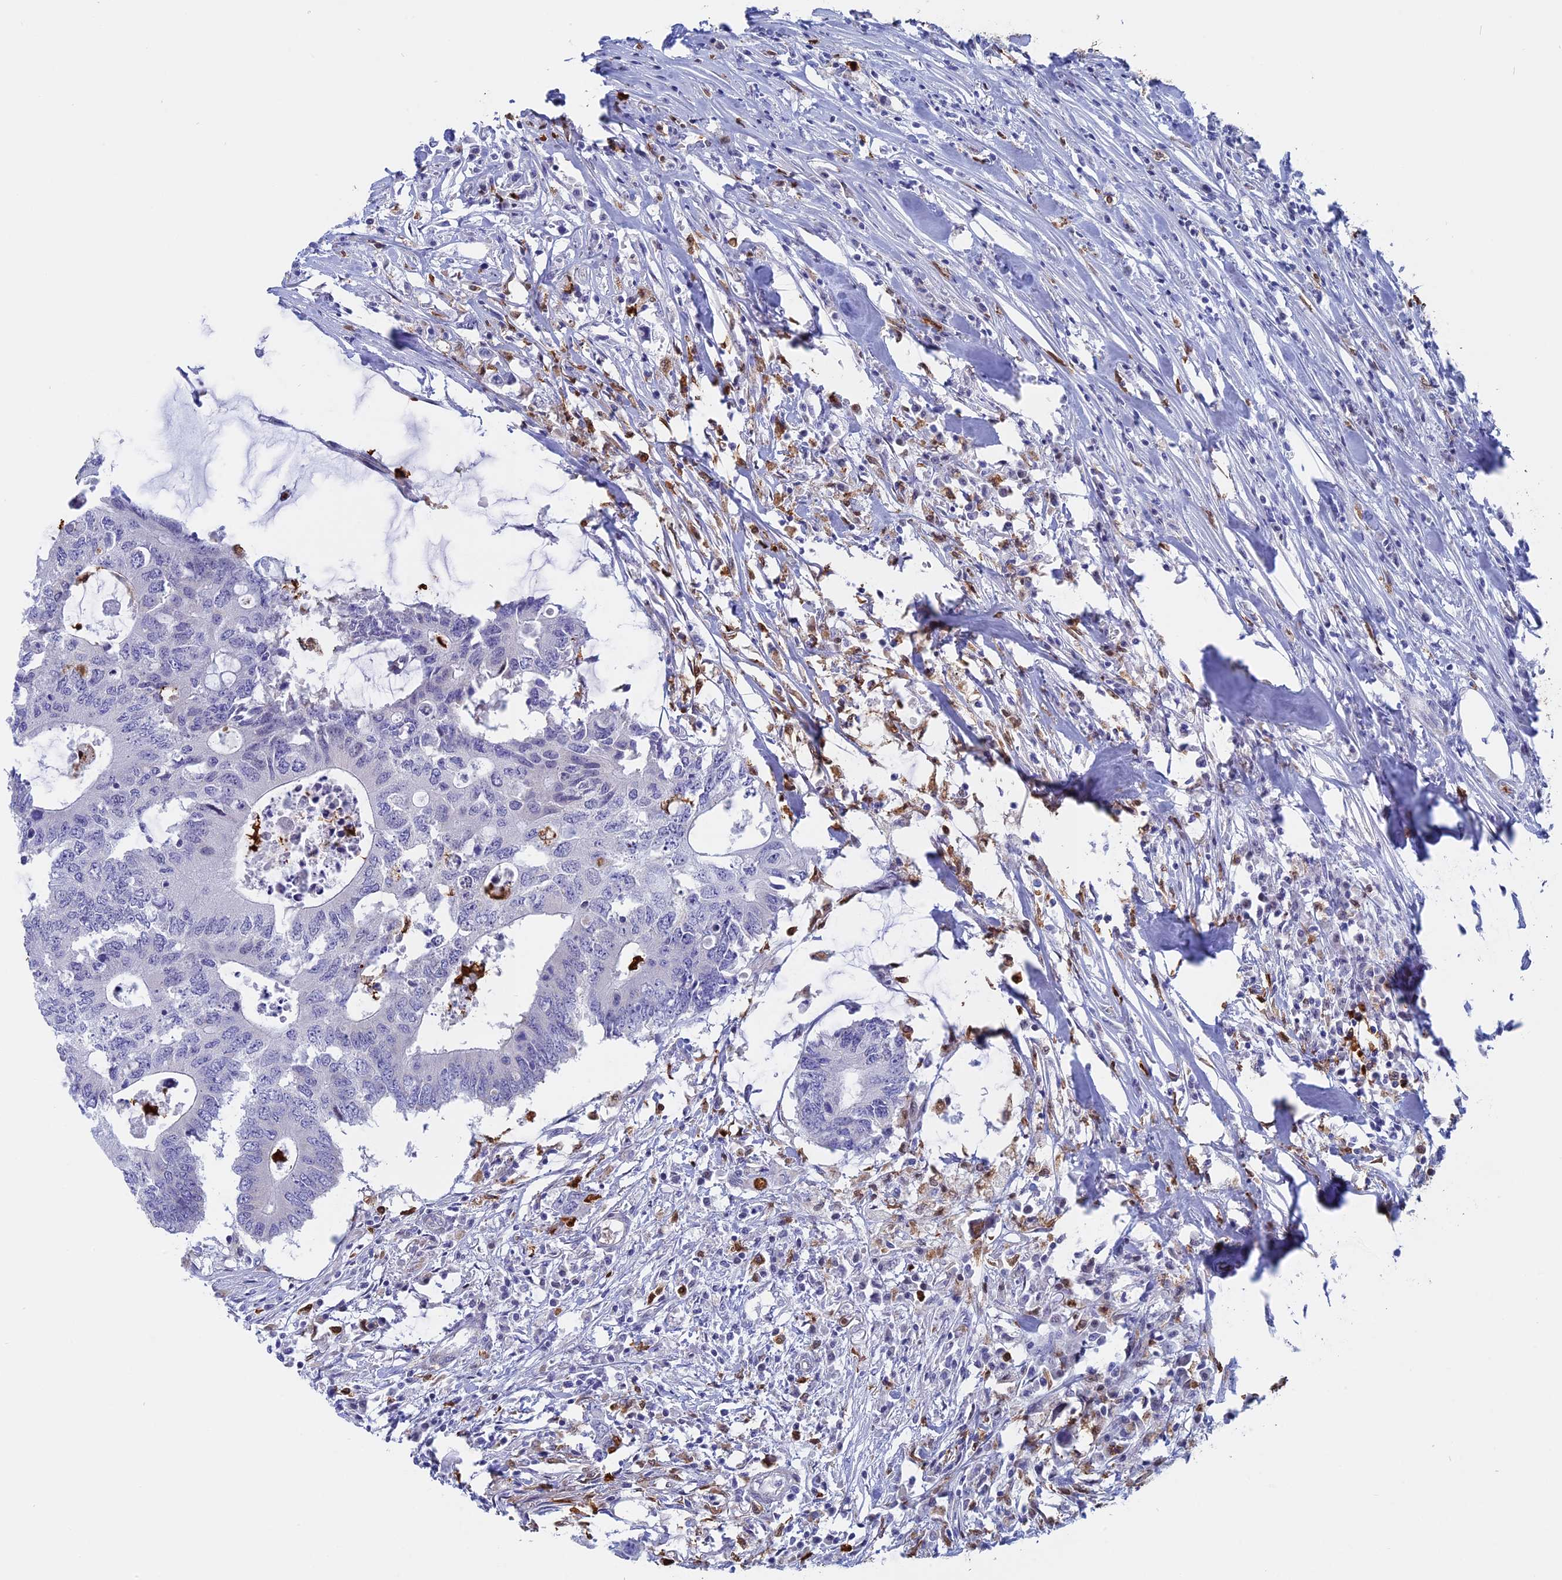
{"staining": {"intensity": "negative", "quantity": "none", "location": "none"}, "tissue": "colorectal cancer", "cell_type": "Tumor cells", "image_type": "cancer", "snomed": [{"axis": "morphology", "description": "Adenocarcinoma, NOS"}, {"axis": "topography", "description": "Colon"}], "caption": "IHC image of neoplastic tissue: human colorectal adenocarcinoma stained with DAB (3,3'-diaminobenzidine) displays no significant protein positivity in tumor cells. (DAB immunohistochemistry (IHC) visualized using brightfield microscopy, high magnification).", "gene": "SLC26A1", "patient": {"sex": "male", "age": 71}}